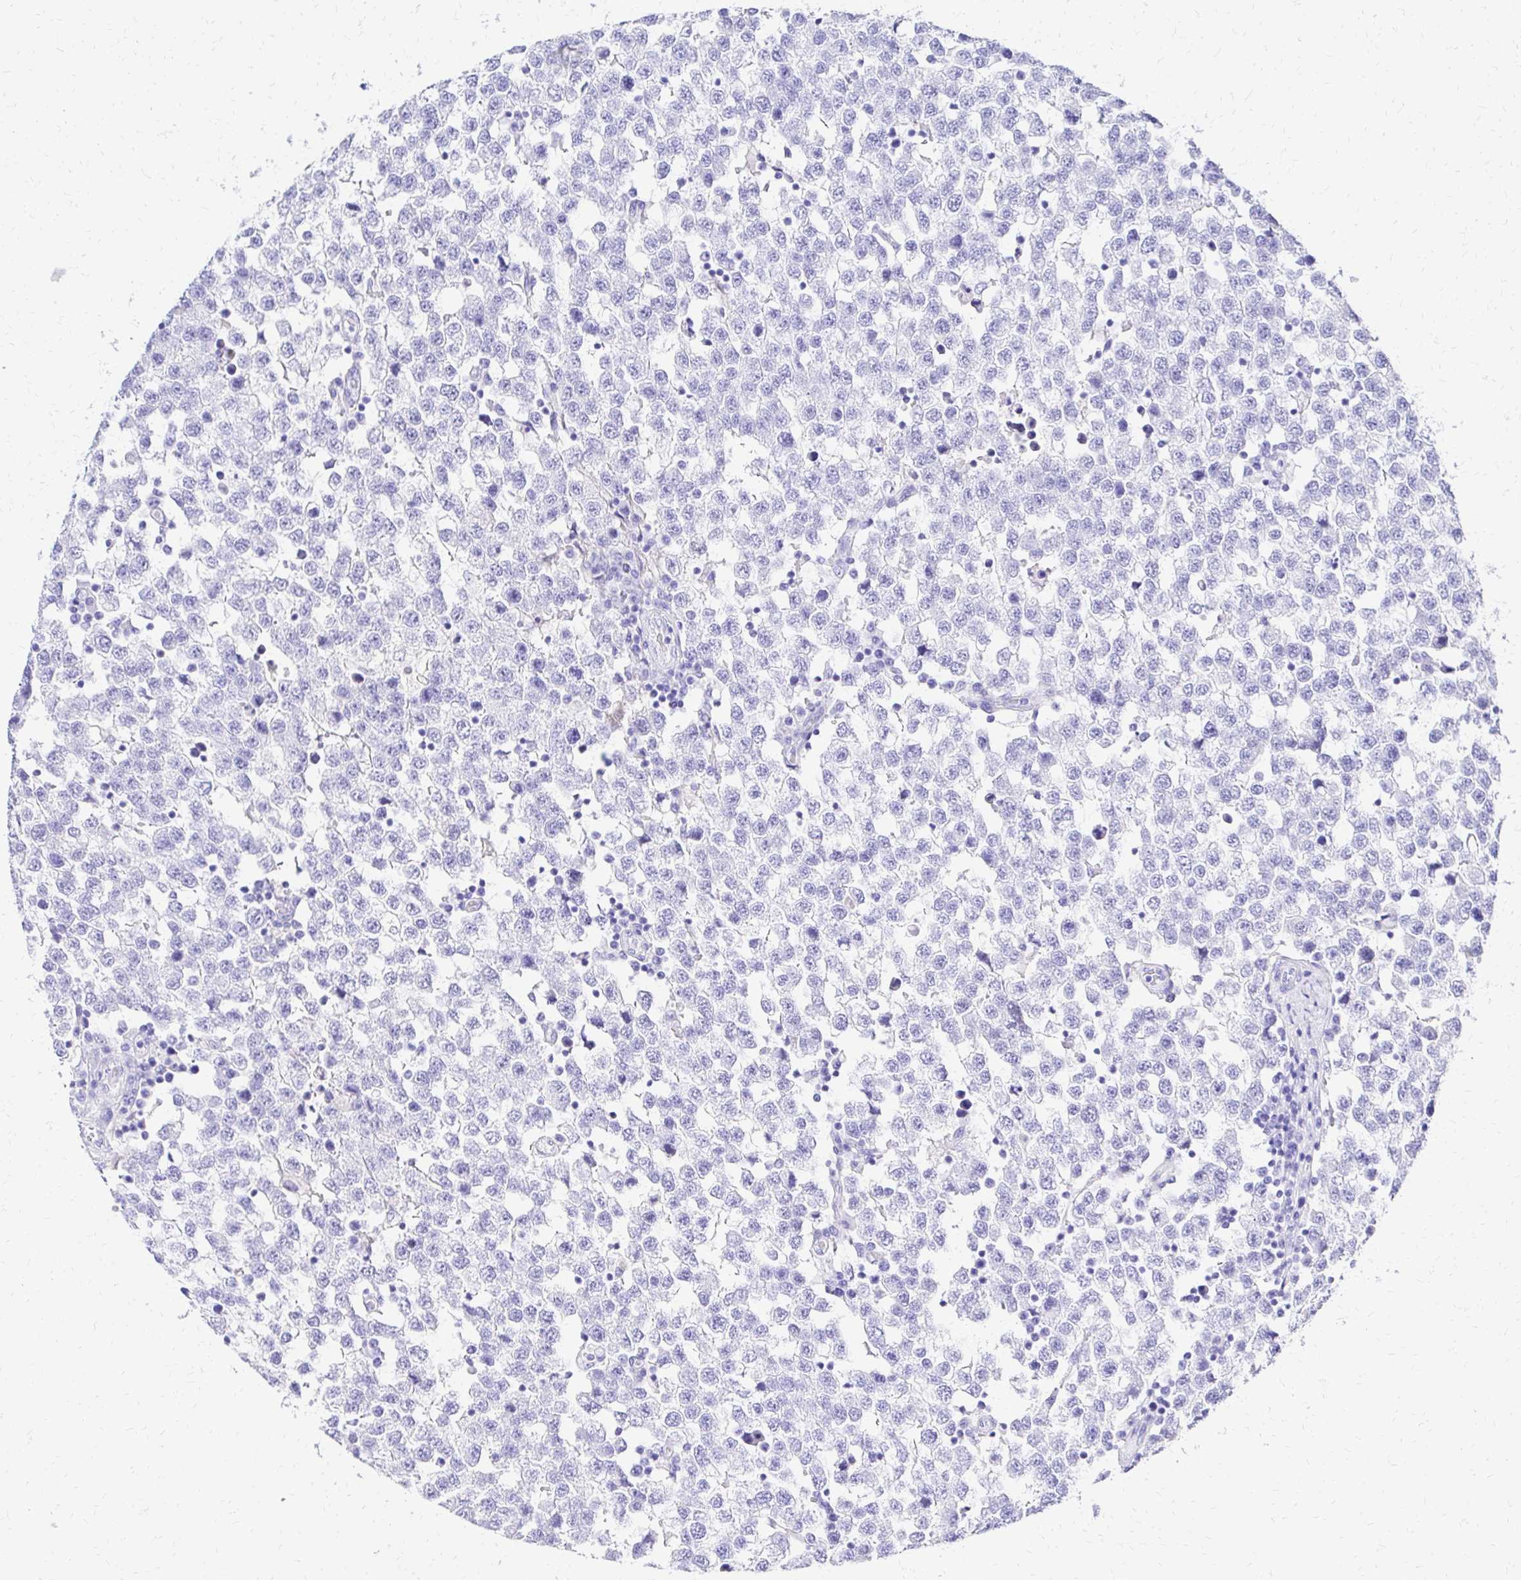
{"staining": {"intensity": "negative", "quantity": "none", "location": "none"}, "tissue": "testis cancer", "cell_type": "Tumor cells", "image_type": "cancer", "snomed": [{"axis": "morphology", "description": "Seminoma, NOS"}, {"axis": "topography", "description": "Testis"}], "caption": "An IHC micrograph of testis cancer (seminoma) is shown. There is no staining in tumor cells of testis cancer (seminoma).", "gene": "S100G", "patient": {"sex": "male", "age": 34}}